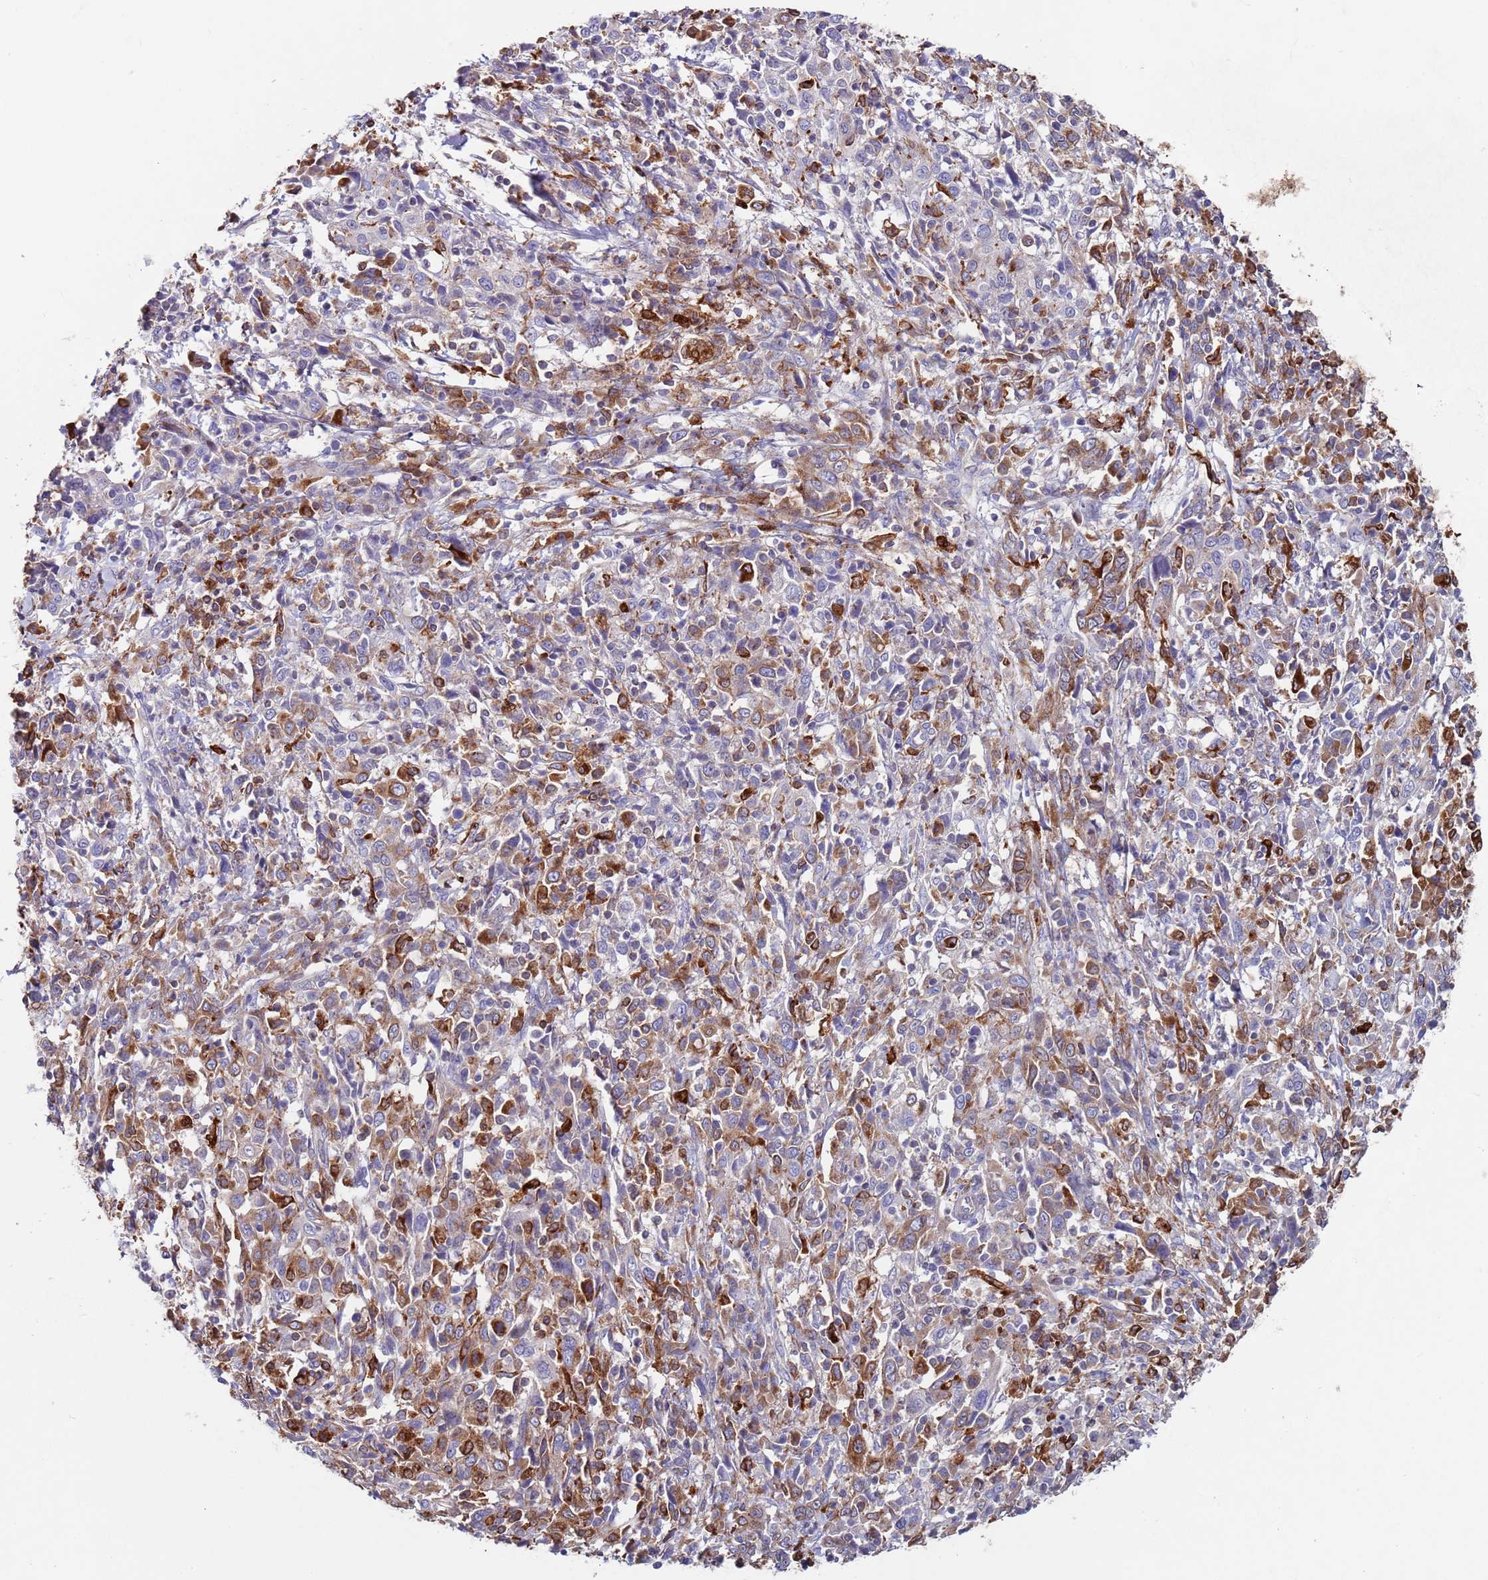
{"staining": {"intensity": "moderate", "quantity": "25%-75%", "location": "cytoplasmic/membranous"}, "tissue": "cervical cancer", "cell_type": "Tumor cells", "image_type": "cancer", "snomed": [{"axis": "morphology", "description": "Squamous cell carcinoma, NOS"}, {"axis": "topography", "description": "Cervix"}], "caption": "Immunohistochemical staining of human cervical cancer (squamous cell carcinoma) displays medium levels of moderate cytoplasmic/membranous protein positivity in about 25%-75% of tumor cells.", "gene": "GREB1L", "patient": {"sex": "female", "age": 46}}